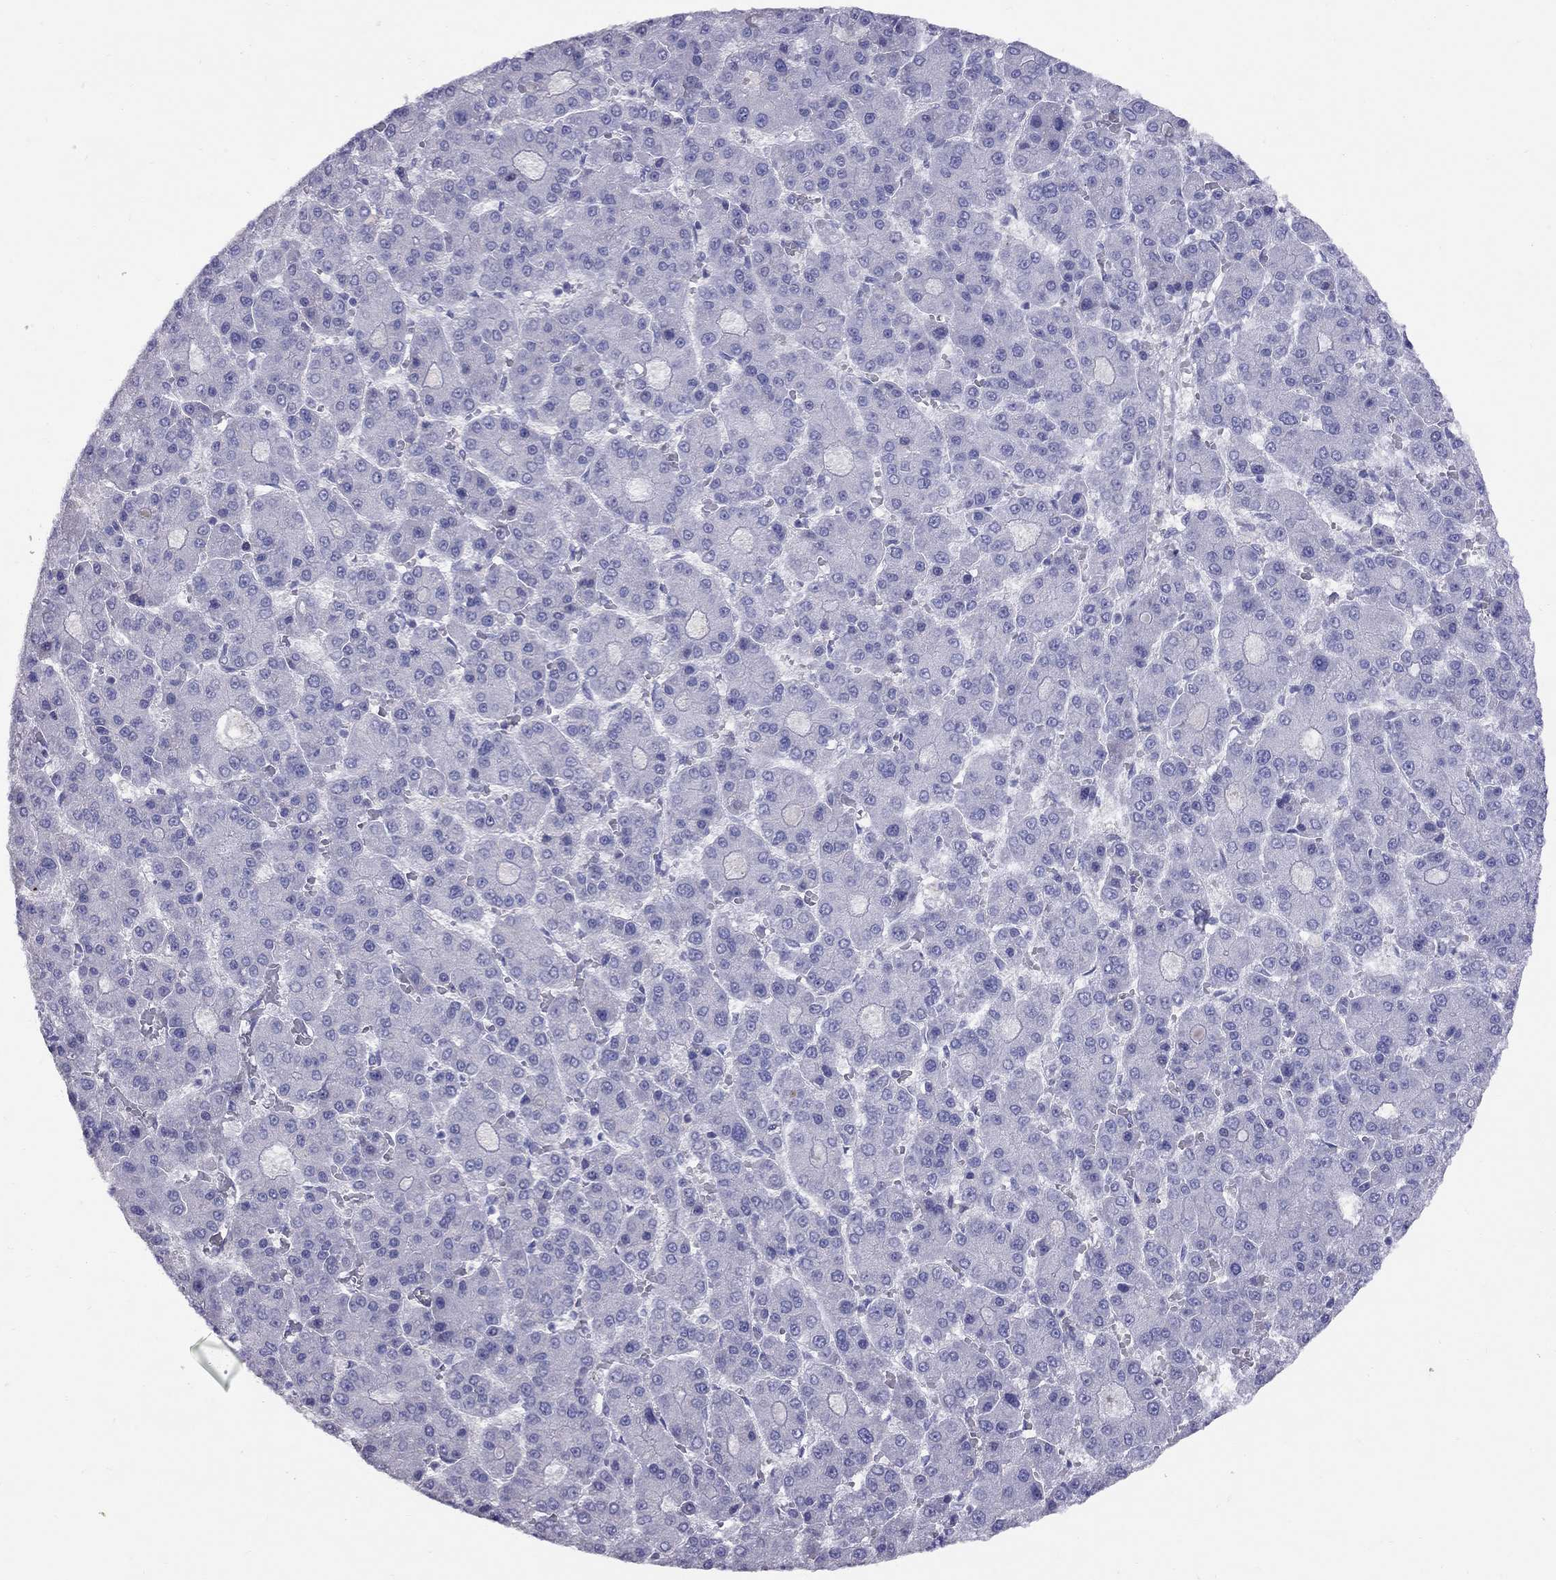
{"staining": {"intensity": "negative", "quantity": "none", "location": "none"}, "tissue": "liver cancer", "cell_type": "Tumor cells", "image_type": "cancer", "snomed": [{"axis": "morphology", "description": "Carcinoma, Hepatocellular, NOS"}, {"axis": "topography", "description": "Liver"}], "caption": "The histopathology image shows no staining of tumor cells in hepatocellular carcinoma (liver).", "gene": "MAGEB4", "patient": {"sex": "male", "age": 70}}